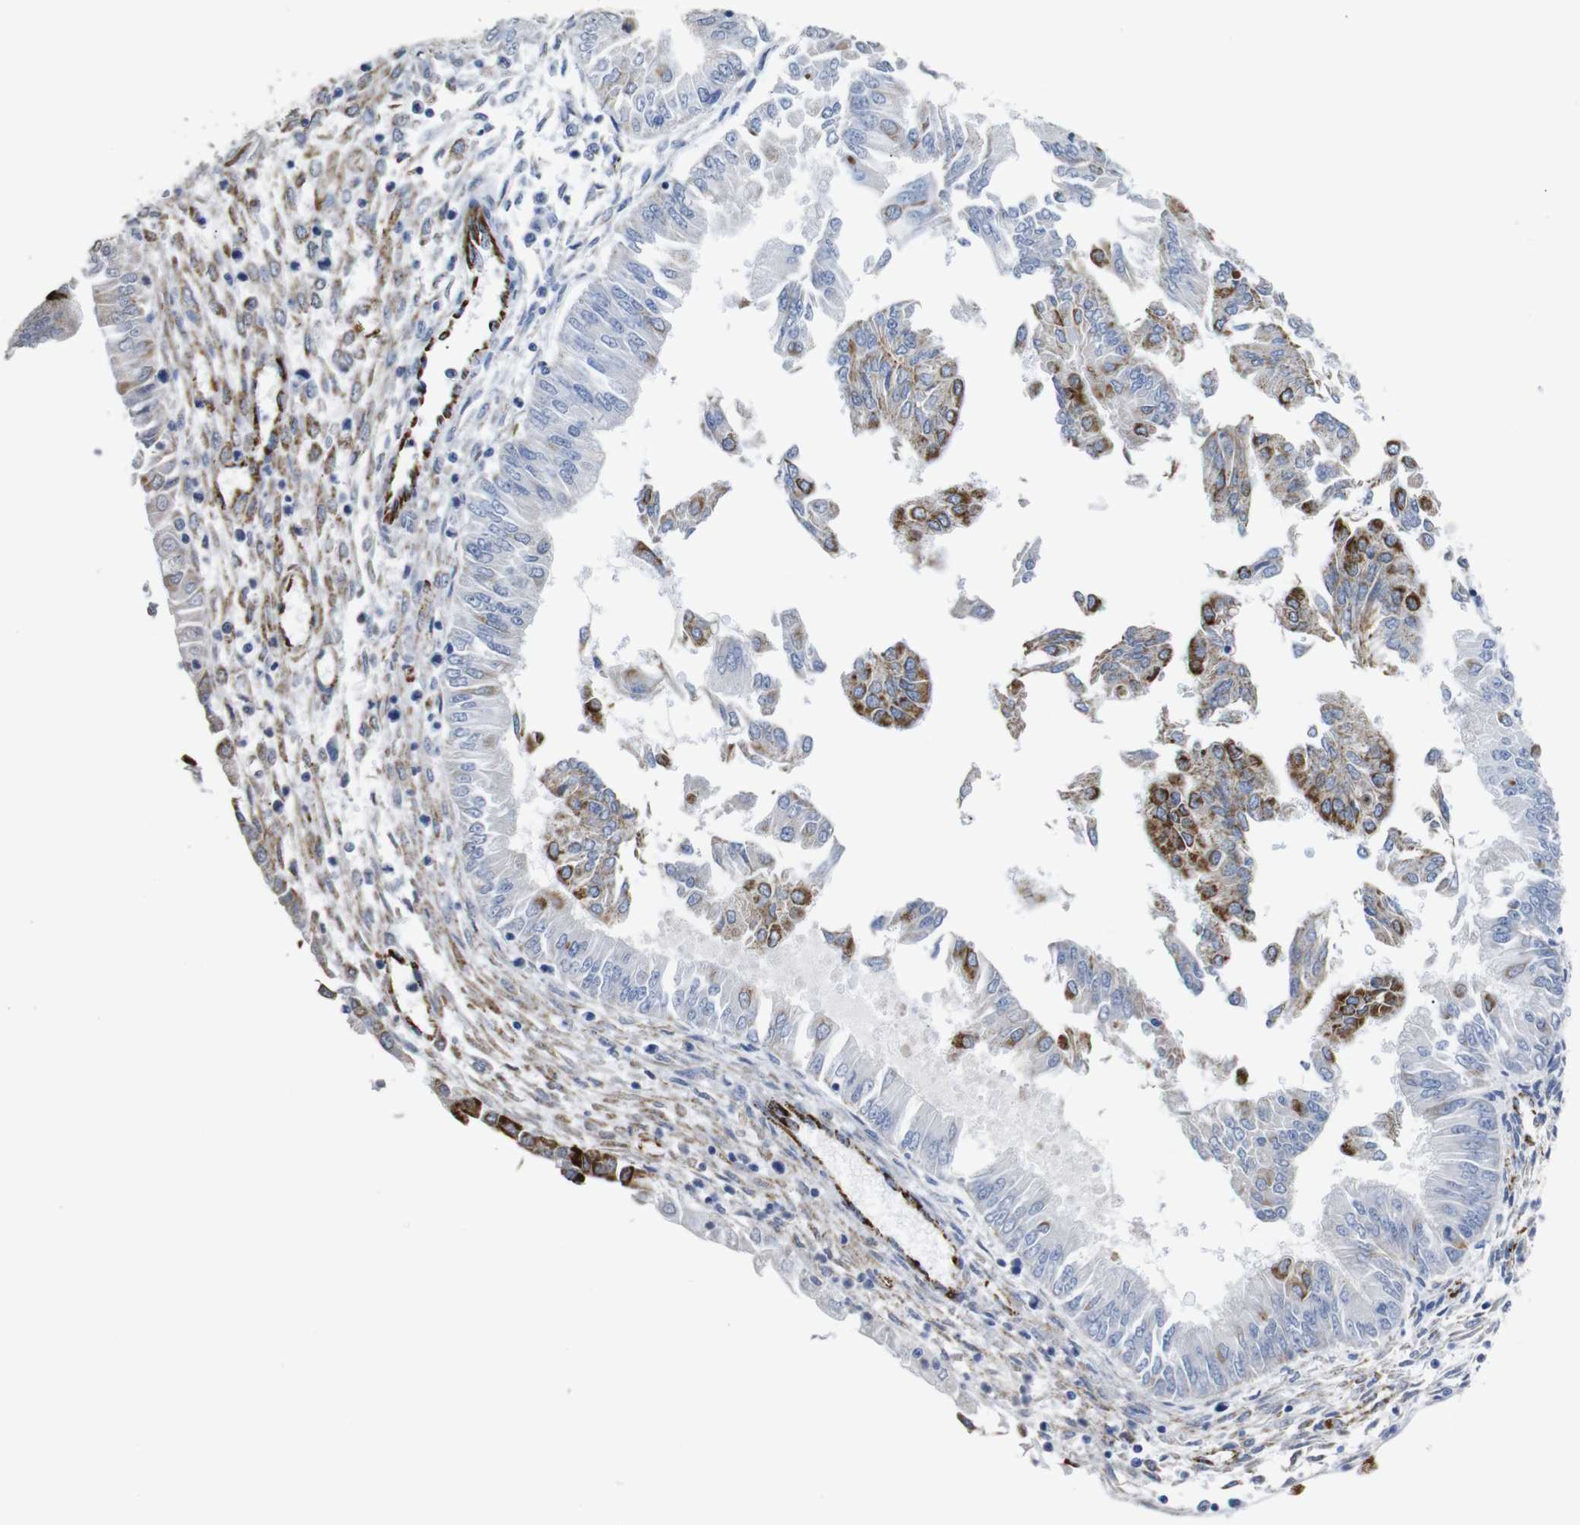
{"staining": {"intensity": "strong", "quantity": "<25%", "location": "cytoplasmic/membranous"}, "tissue": "endometrial cancer", "cell_type": "Tumor cells", "image_type": "cancer", "snomed": [{"axis": "morphology", "description": "Adenocarcinoma, NOS"}, {"axis": "topography", "description": "Endometrium"}], "caption": "This micrograph reveals immunohistochemistry staining of human endometrial cancer (adenocarcinoma), with medium strong cytoplasmic/membranous positivity in about <25% of tumor cells.", "gene": "MAOA", "patient": {"sex": "female", "age": 53}}